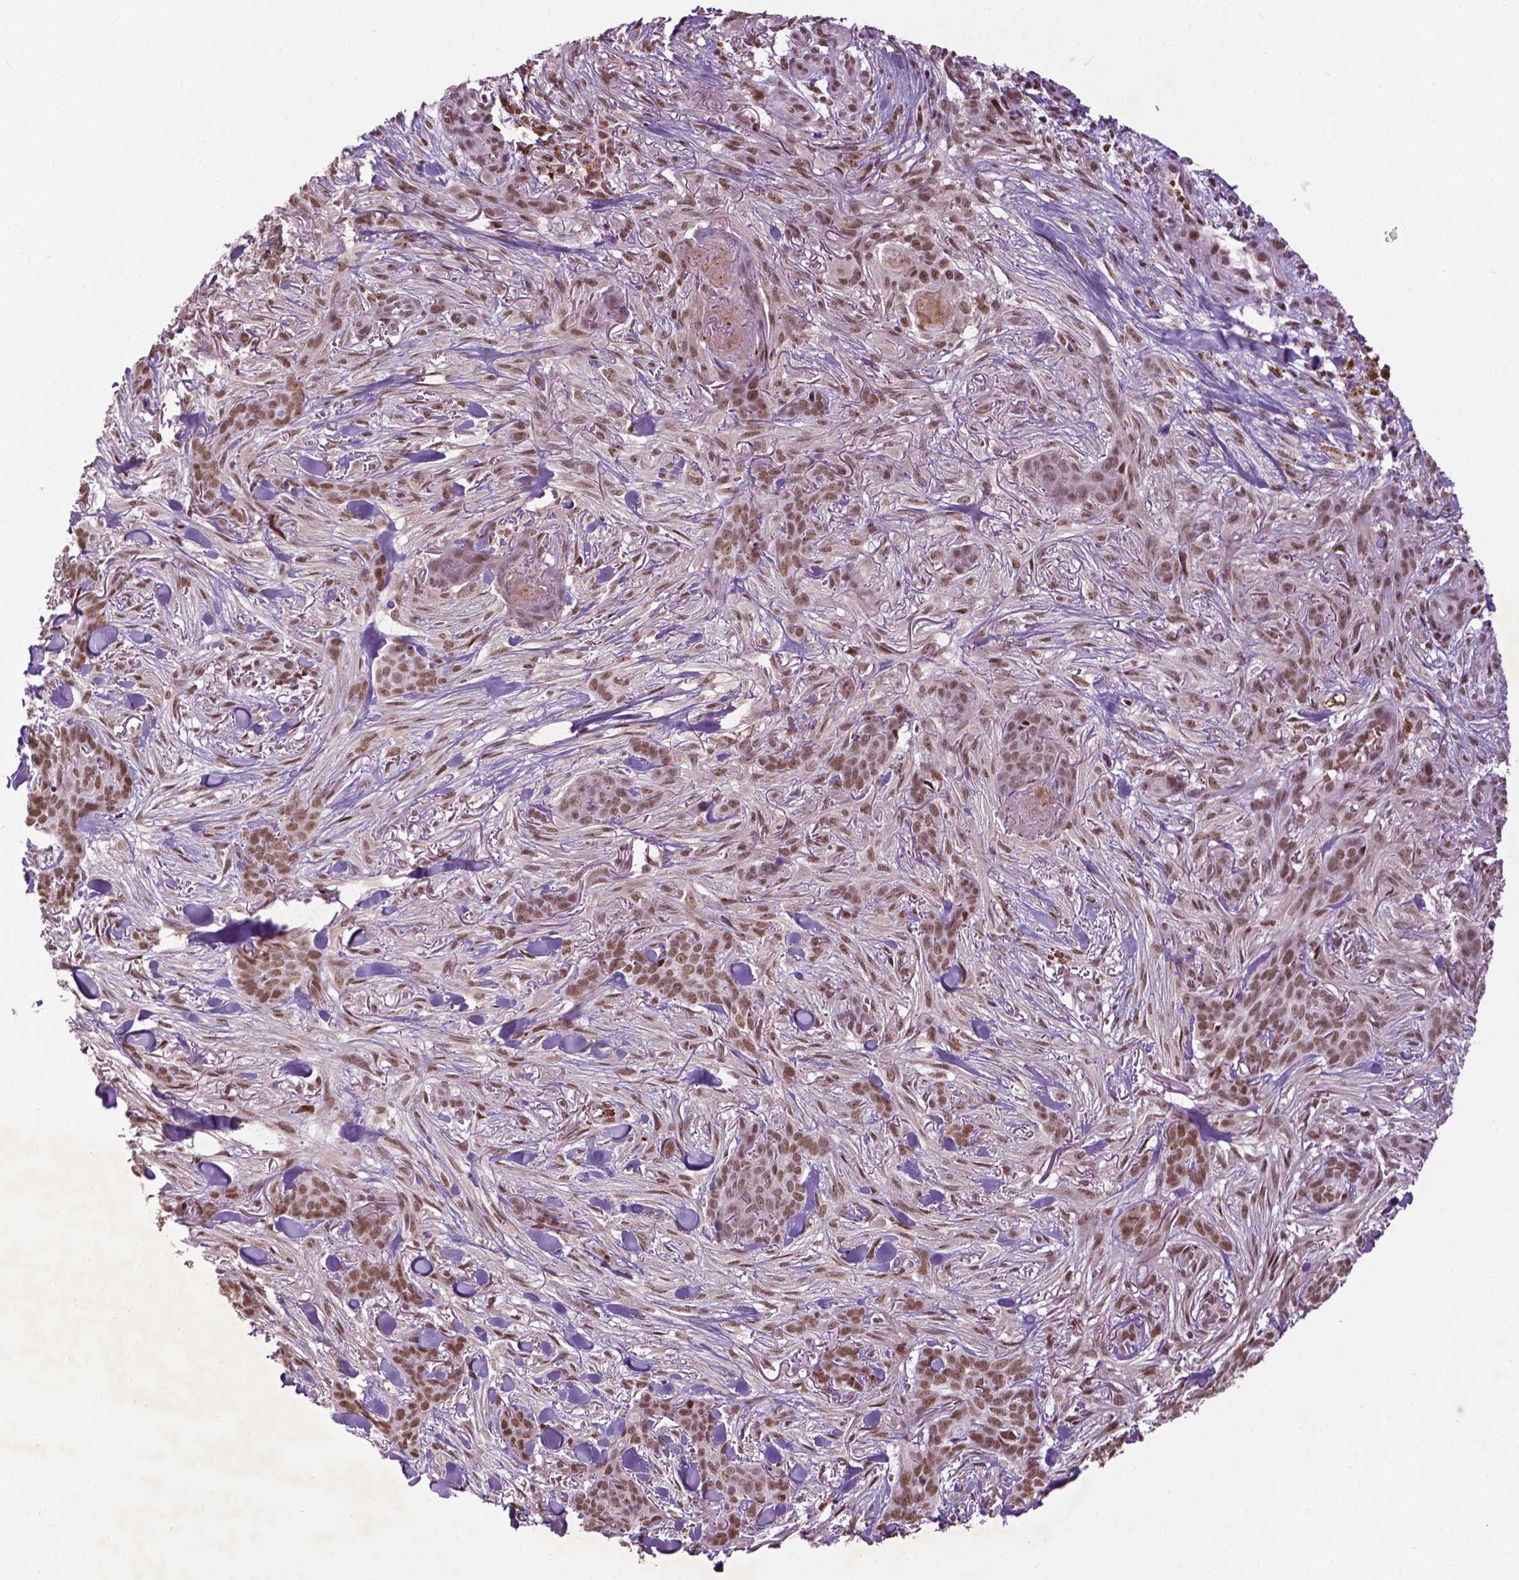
{"staining": {"intensity": "moderate", "quantity": ">75%", "location": "nuclear"}, "tissue": "skin cancer", "cell_type": "Tumor cells", "image_type": "cancer", "snomed": [{"axis": "morphology", "description": "Basal cell carcinoma"}, {"axis": "topography", "description": "Skin"}], "caption": "Protein staining of basal cell carcinoma (skin) tissue shows moderate nuclear positivity in approximately >75% of tumor cells.", "gene": "ZNF41", "patient": {"sex": "female", "age": 61}}